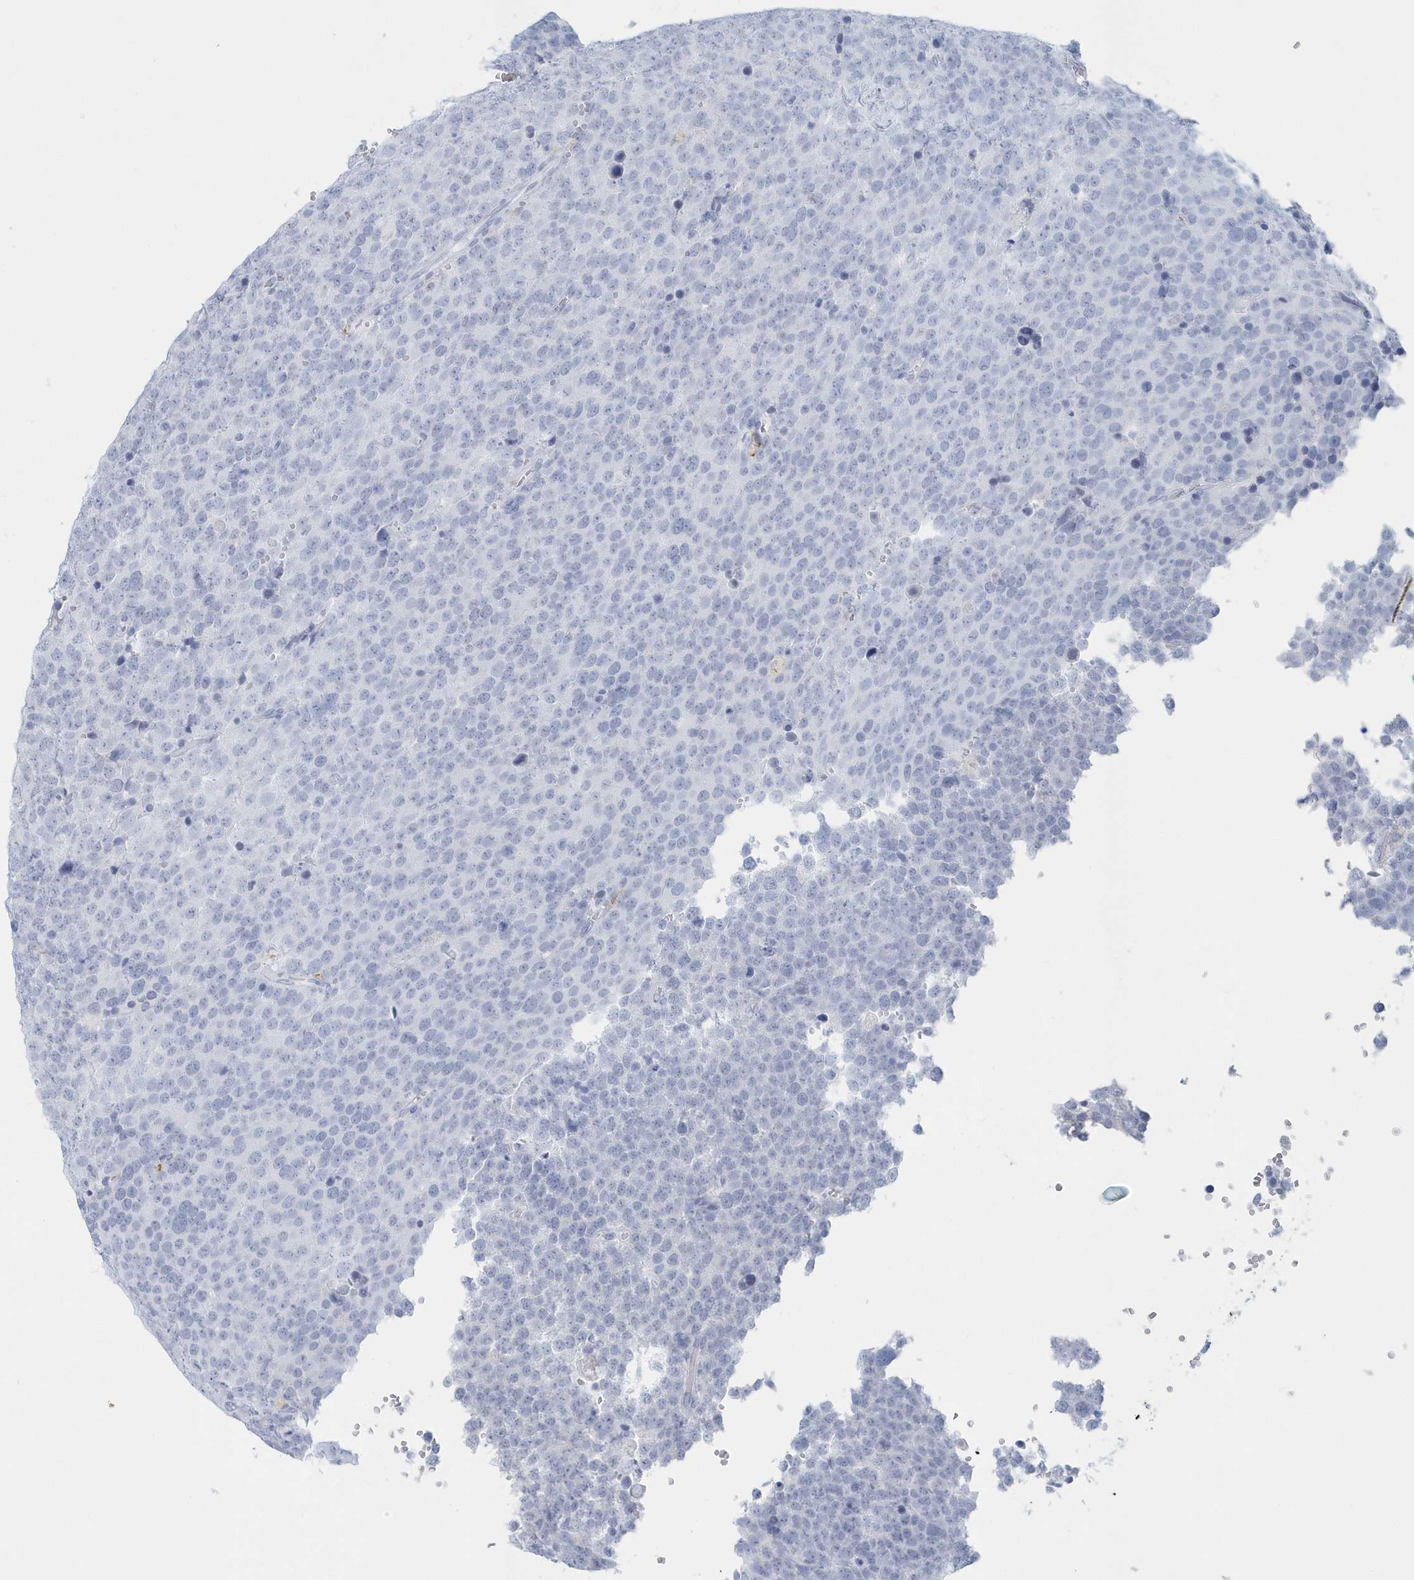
{"staining": {"intensity": "negative", "quantity": "none", "location": "none"}, "tissue": "testis cancer", "cell_type": "Tumor cells", "image_type": "cancer", "snomed": [{"axis": "morphology", "description": "Seminoma, NOS"}, {"axis": "topography", "description": "Testis"}], "caption": "Testis cancer was stained to show a protein in brown. There is no significant staining in tumor cells. (DAB immunohistochemistry (IHC), high magnification).", "gene": "PTPRO", "patient": {"sex": "male", "age": 71}}